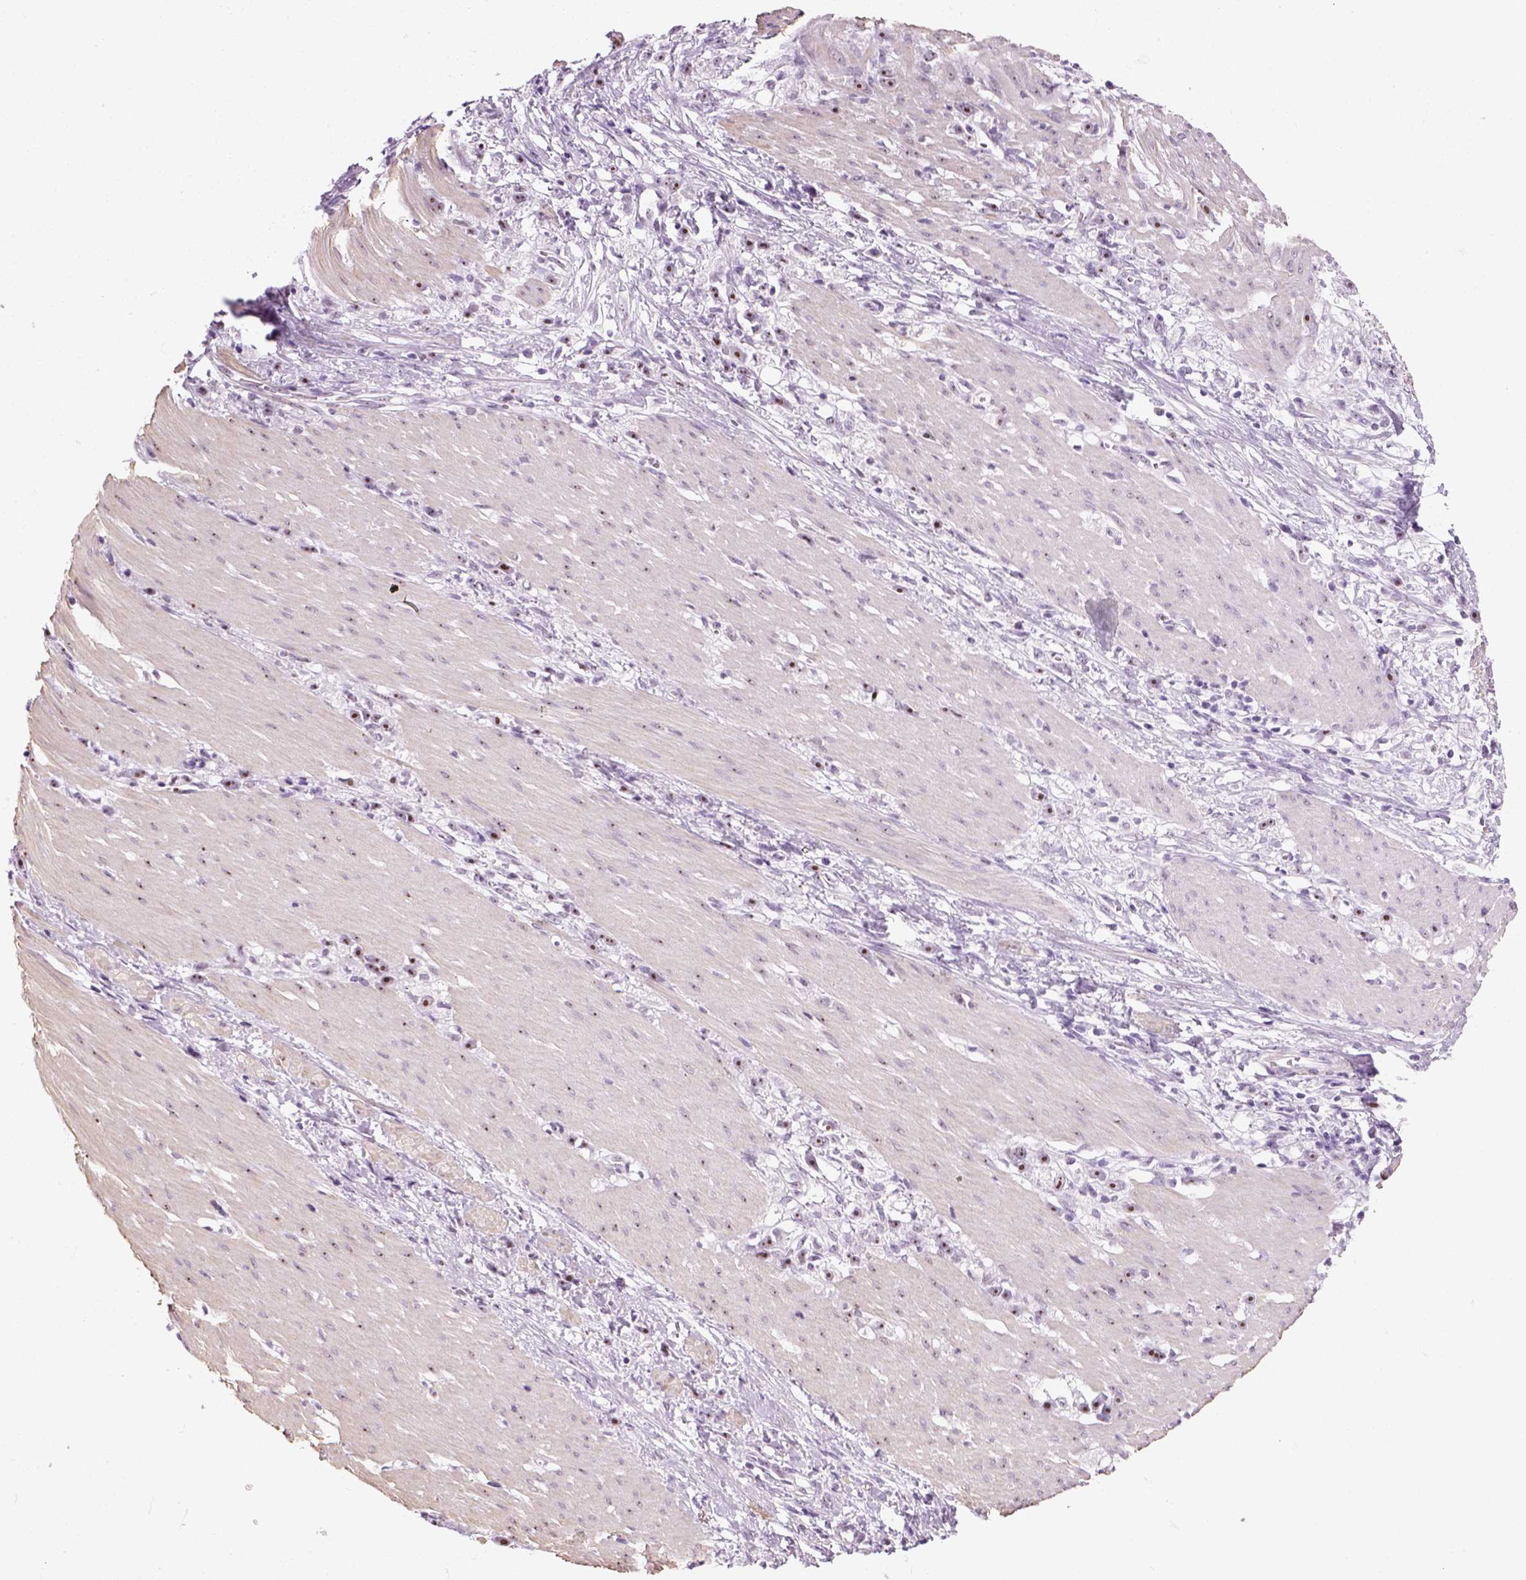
{"staining": {"intensity": "strong", "quantity": ">75%", "location": "nuclear"}, "tissue": "stomach cancer", "cell_type": "Tumor cells", "image_type": "cancer", "snomed": [{"axis": "morphology", "description": "Adenocarcinoma, NOS"}, {"axis": "topography", "description": "Stomach"}], "caption": "Immunohistochemistry micrograph of stomach cancer (adenocarcinoma) stained for a protein (brown), which shows high levels of strong nuclear positivity in approximately >75% of tumor cells.", "gene": "ZNF865", "patient": {"sex": "female", "age": 59}}